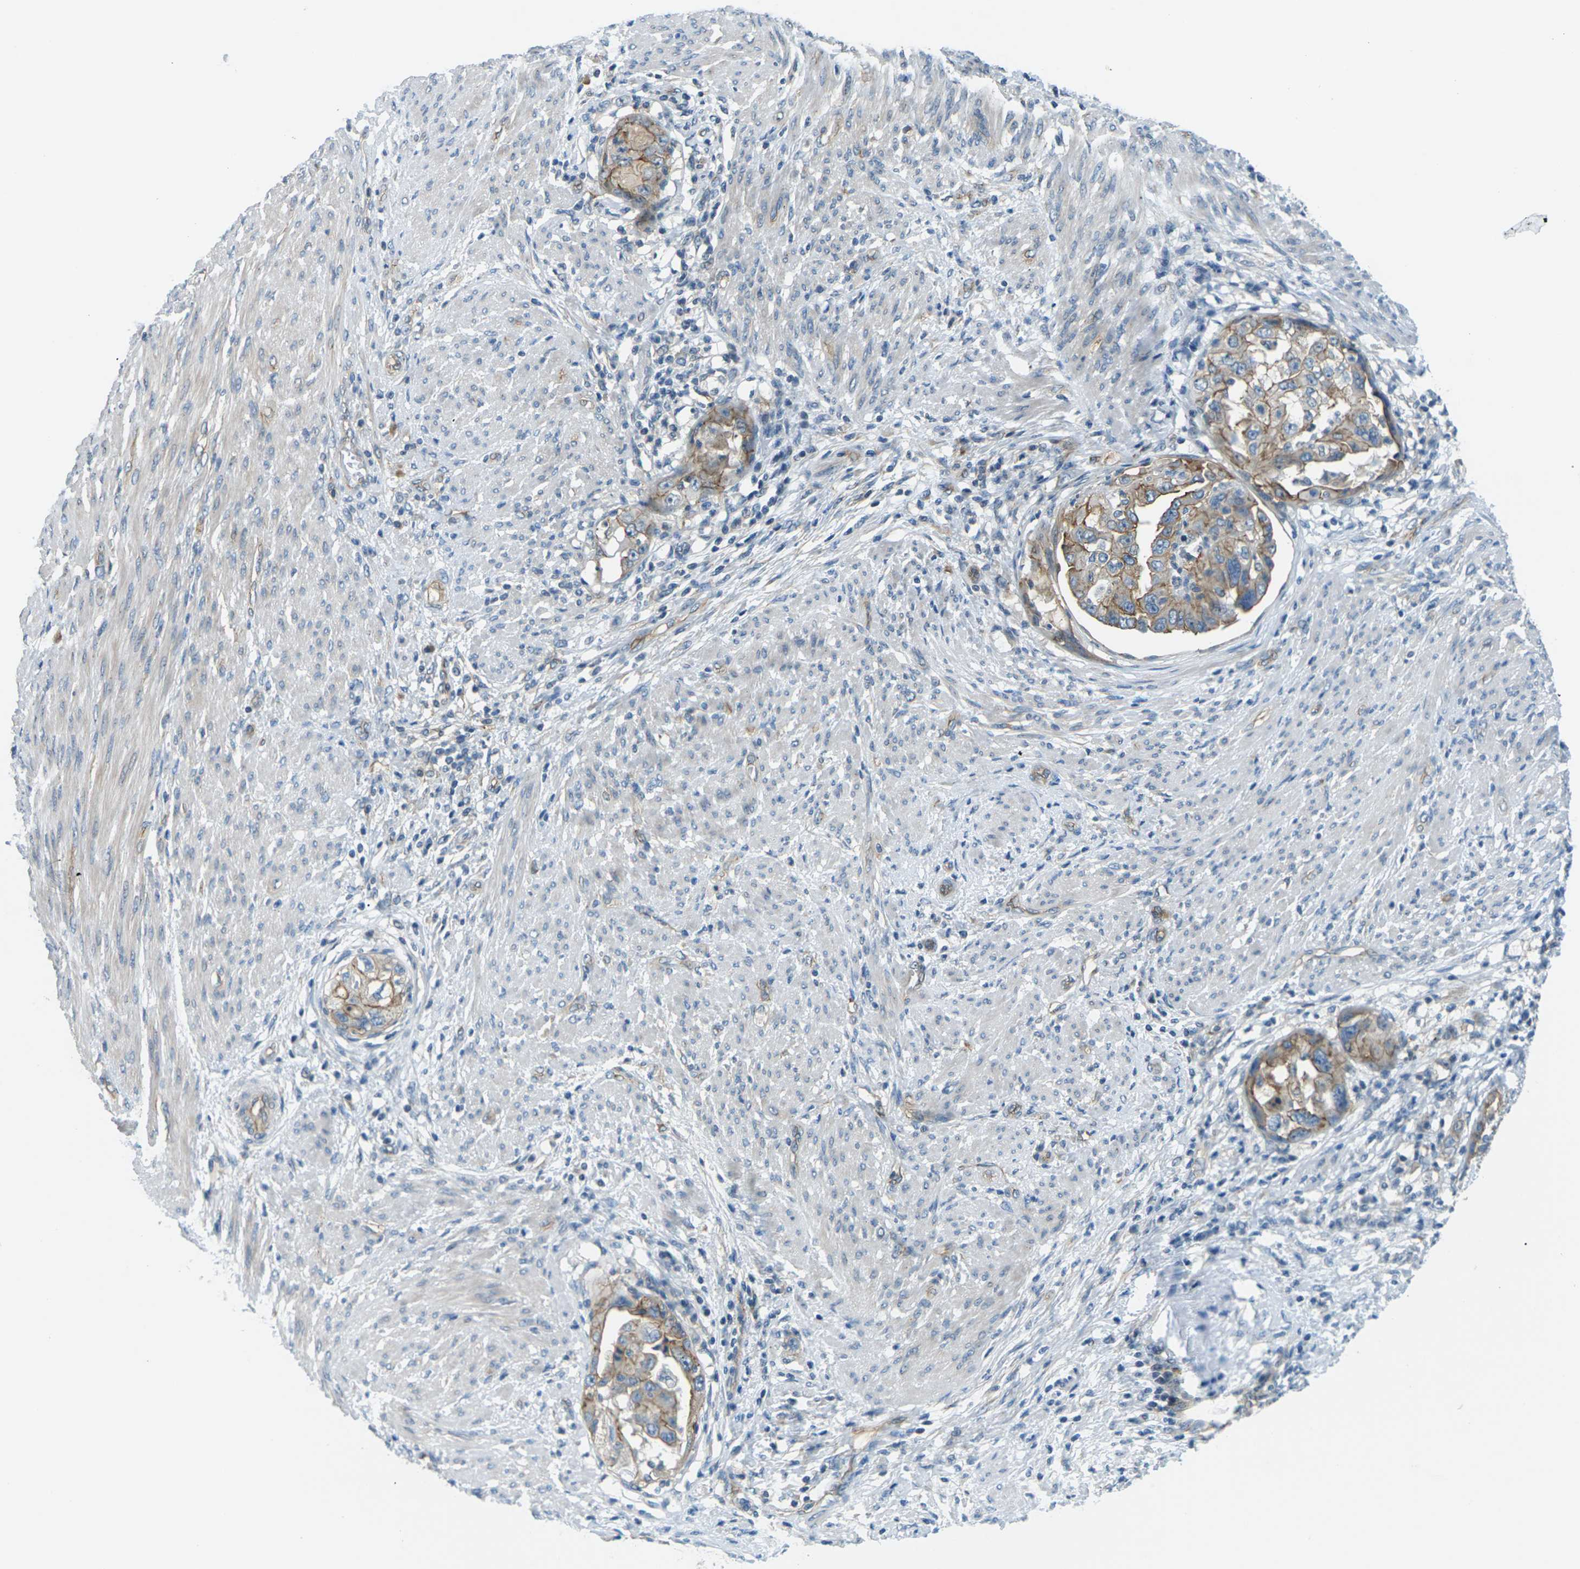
{"staining": {"intensity": "moderate", "quantity": ">75%", "location": "cytoplasmic/membranous"}, "tissue": "endometrial cancer", "cell_type": "Tumor cells", "image_type": "cancer", "snomed": [{"axis": "morphology", "description": "Adenocarcinoma, NOS"}, {"axis": "topography", "description": "Endometrium"}], "caption": "Protein positivity by immunohistochemistry (IHC) displays moderate cytoplasmic/membranous staining in about >75% of tumor cells in endometrial cancer. (DAB IHC, brown staining for protein, blue staining for nuclei).", "gene": "SLC13A3", "patient": {"sex": "female", "age": 85}}